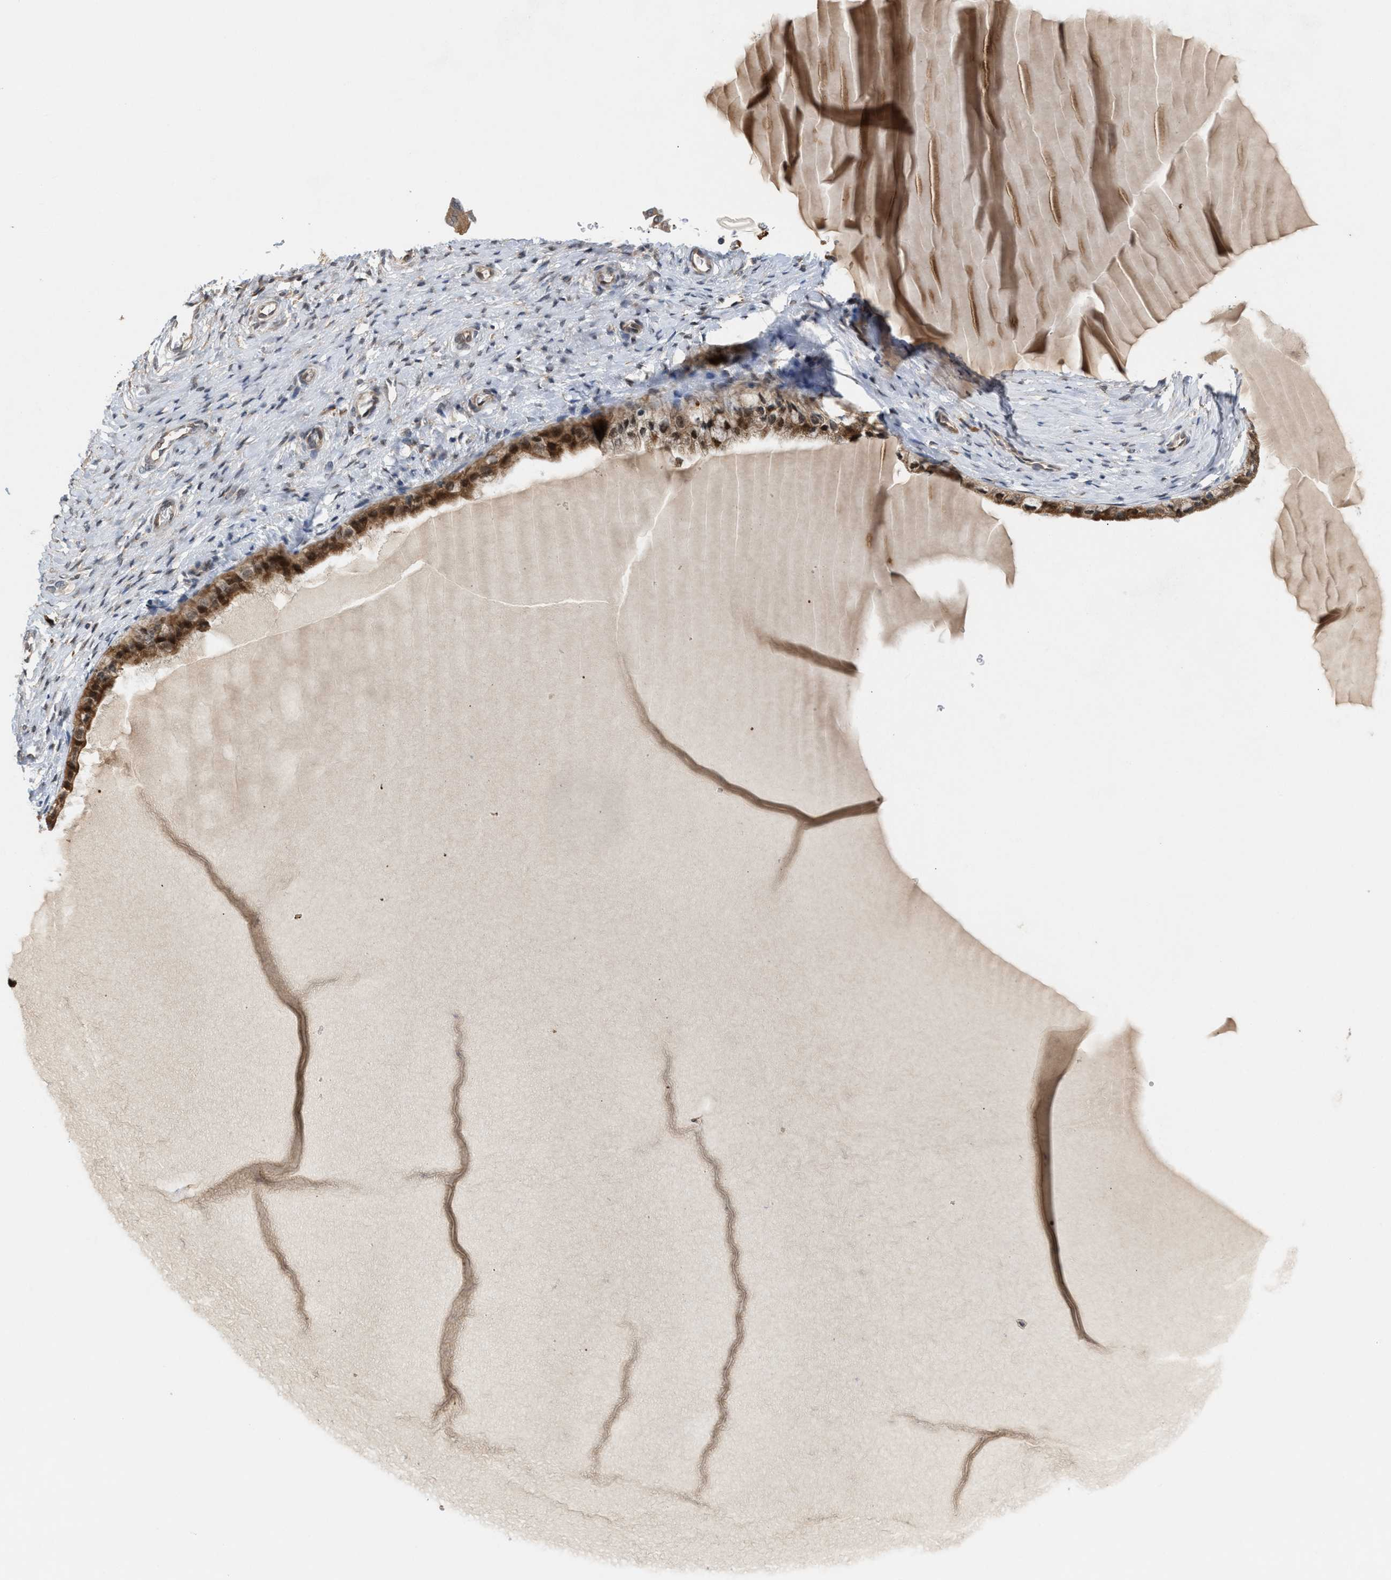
{"staining": {"intensity": "moderate", "quantity": ">75%", "location": "cytoplasmic/membranous,nuclear"}, "tissue": "cervix", "cell_type": "Glandular cells", "image_type": "normal", "snomed": [{"axis": "morphology", "description": "Normal tissue, NOS"}, {"axis": "topography", "description": "Cervix"}], "caption": "Immunohistochemistry (DAB) staining of unremarkable human cervix displays moderate cytoplasmic/membranous,nuclear protein positivity in approximately >75% of glandular cells.", "gene": "MFSD6", "patient": {"sex": "female", "age": 55}}